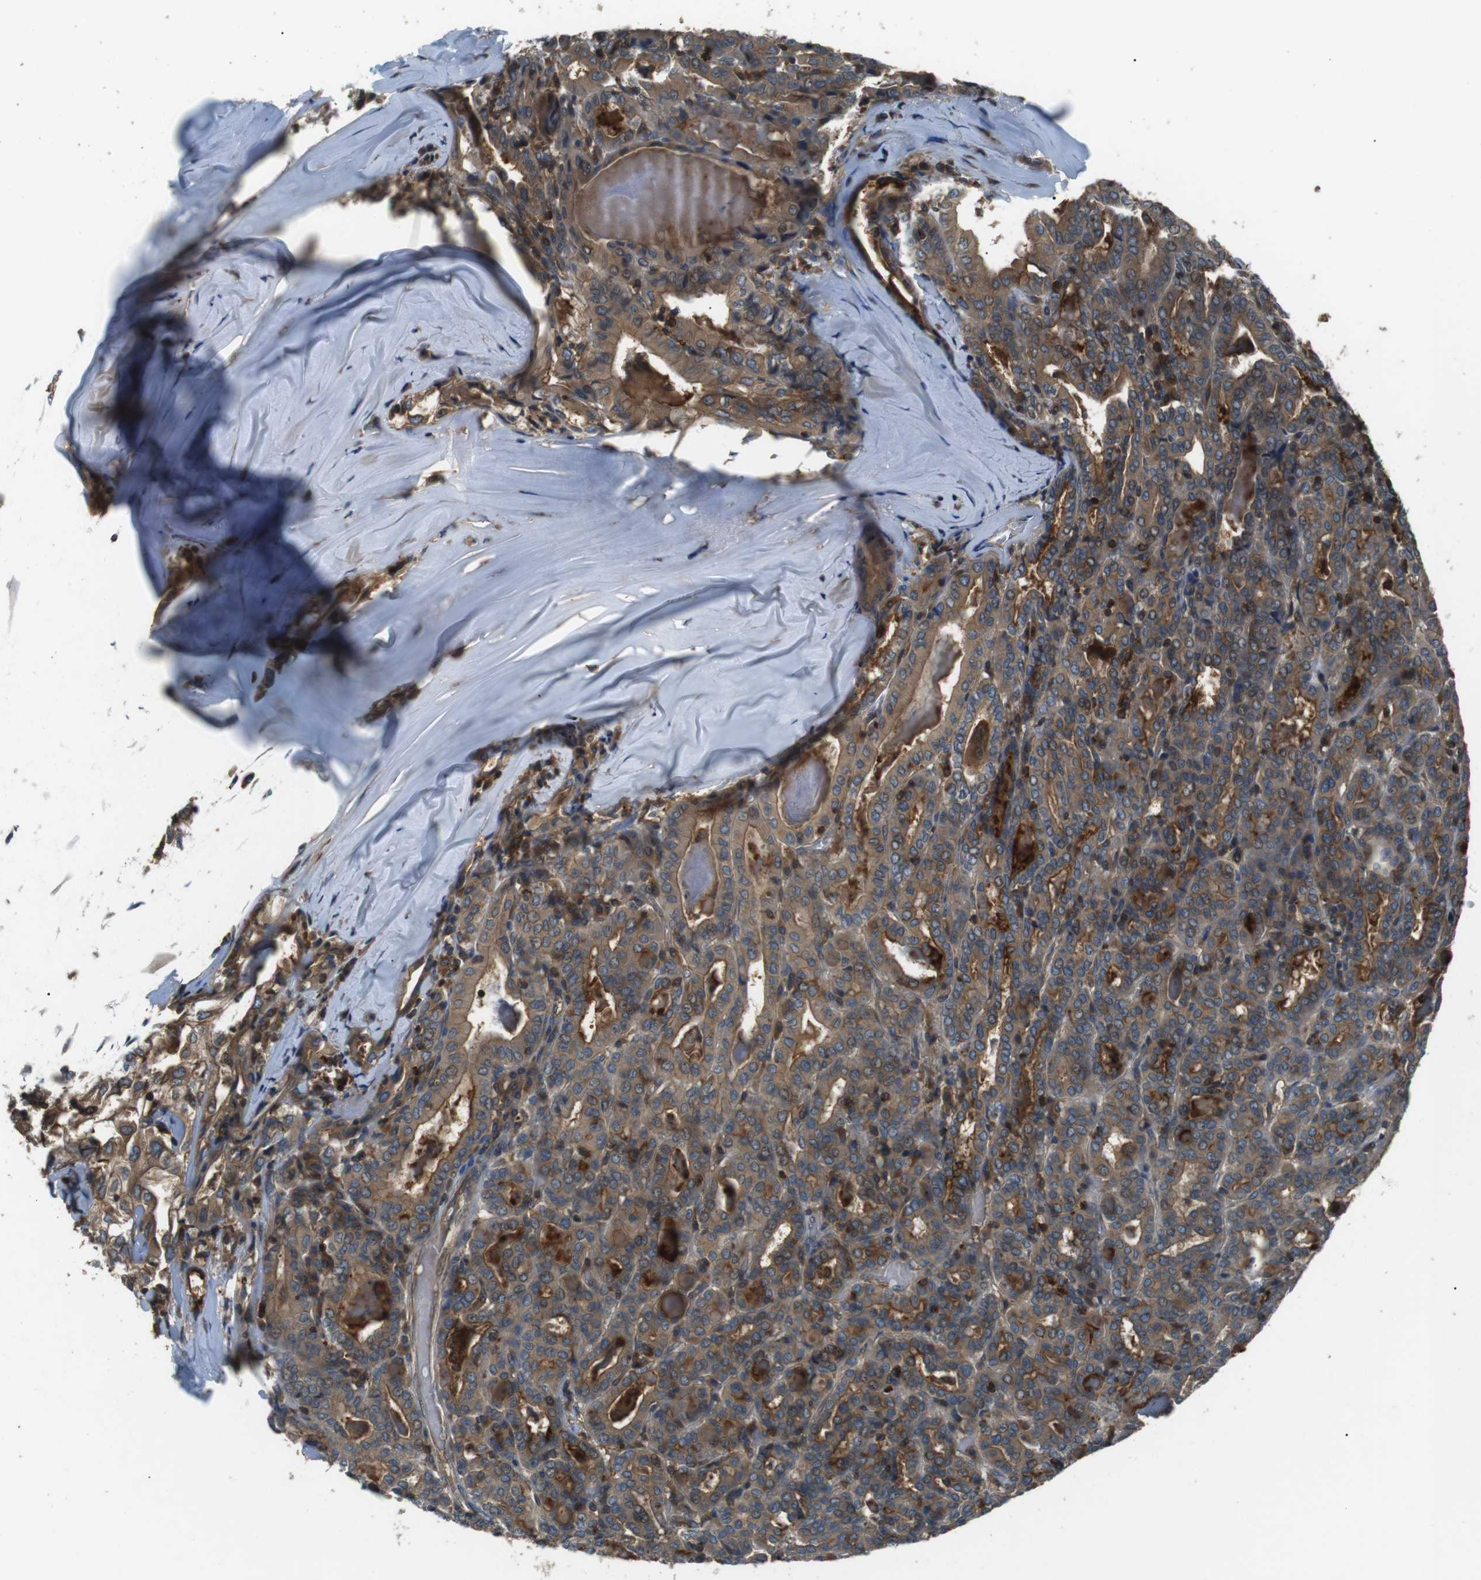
{"staining": {"intensity": "moderate", "quantity": ">75%", "location": "cytoplasmic/membranous"}, "tissue": "thyroid cancer", "cell_type": "Tumor cells", "image_type": "cancer", "snomed": [{"axis": "morphology", "description": "Papillary adenocarcinoma, NOS"}, {"axis": "topography", "description": "Thyroid gland"}], "caption": "Papillary adenocarcinoma (thyroid) stained with a protein marker exhibits moderate staining in tumor cells.", "gene": "GPR161", "patient": {"sex": "female", "age": 42}}